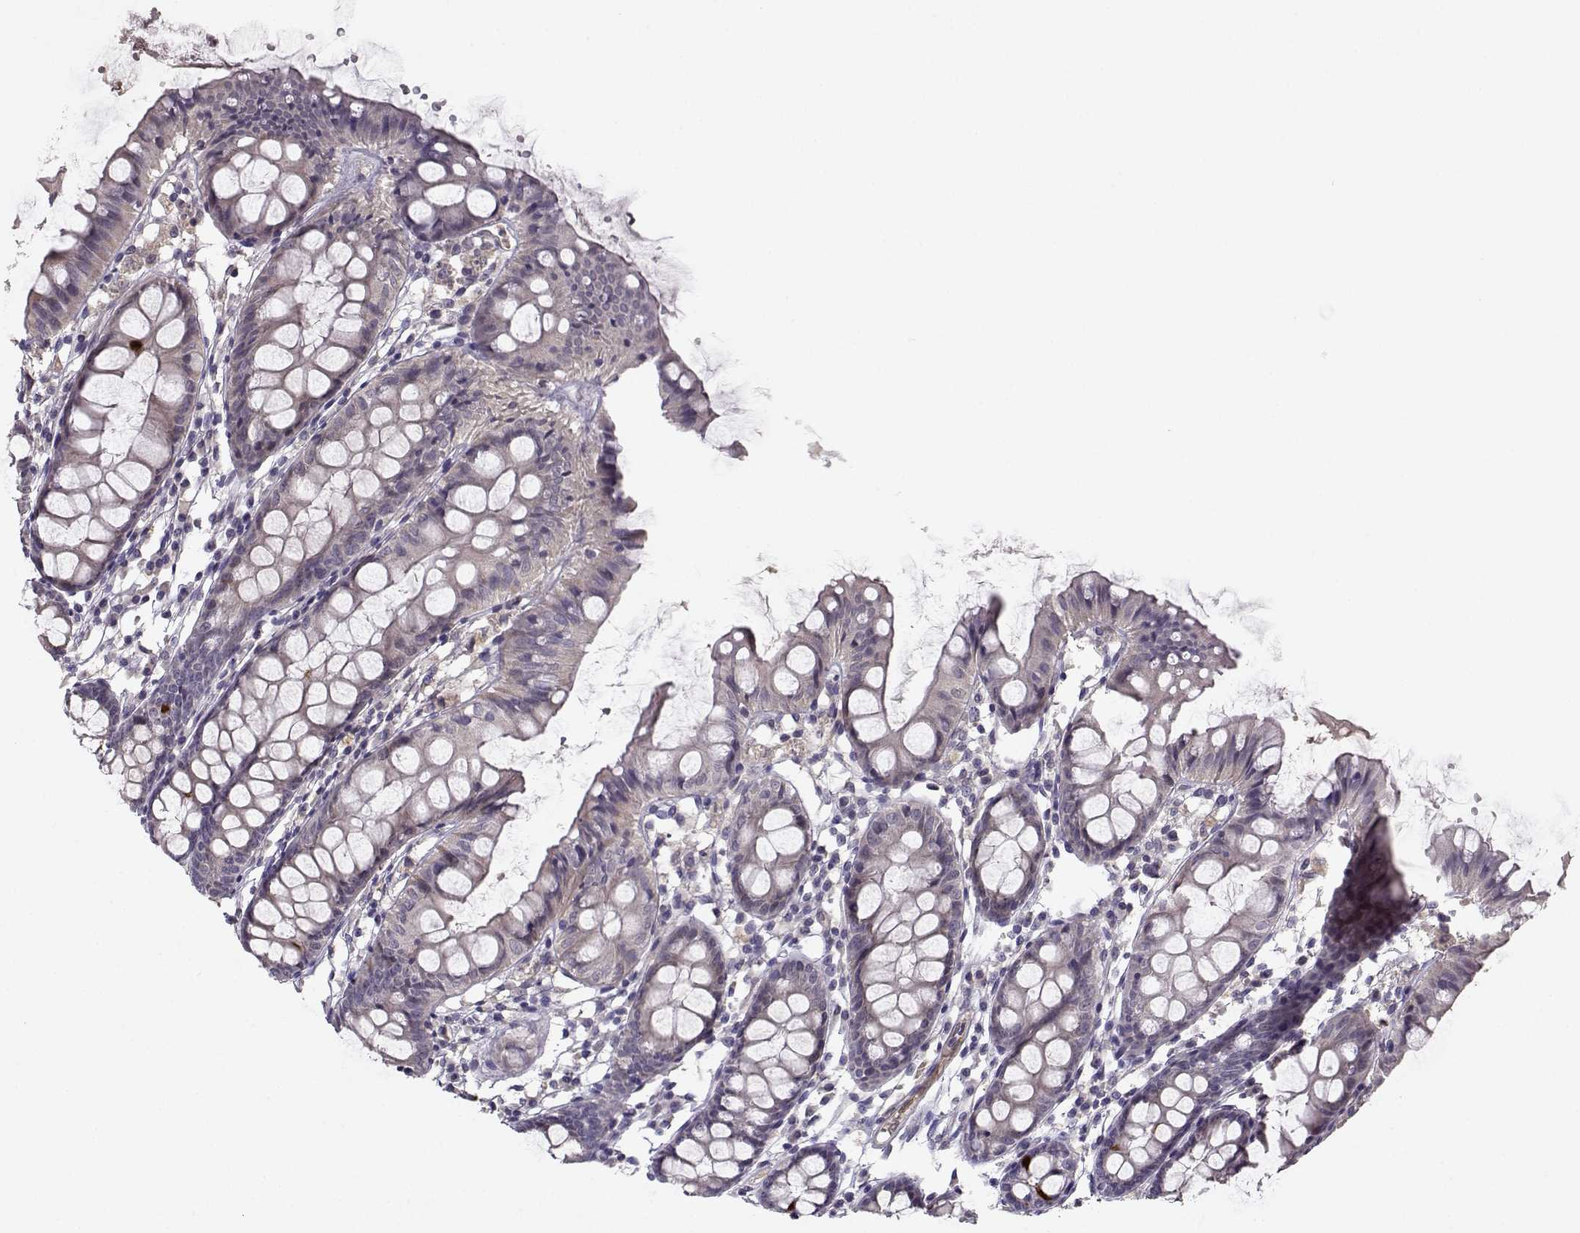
{"staining": {"intensity": "moderate", "quantity": ">75%", "location": "cytoplasmic/membranous"}, "tissue": "colon", "cell_type": "Endothelial cells", "image_type": "normal", "snomed": [{"axis": "morphology", "description": "Normal tissue, NOS"}, {"axis": "topography", "description": "Colon"}], "caption": "This micrograph exhibits IHC staining of benign human colon, with medium moderate cytoplasmic/membranous expression in approximately >75% of endothelial cells.", "gene": "BMX", "patient": {"sex": "female", "age": 84}}